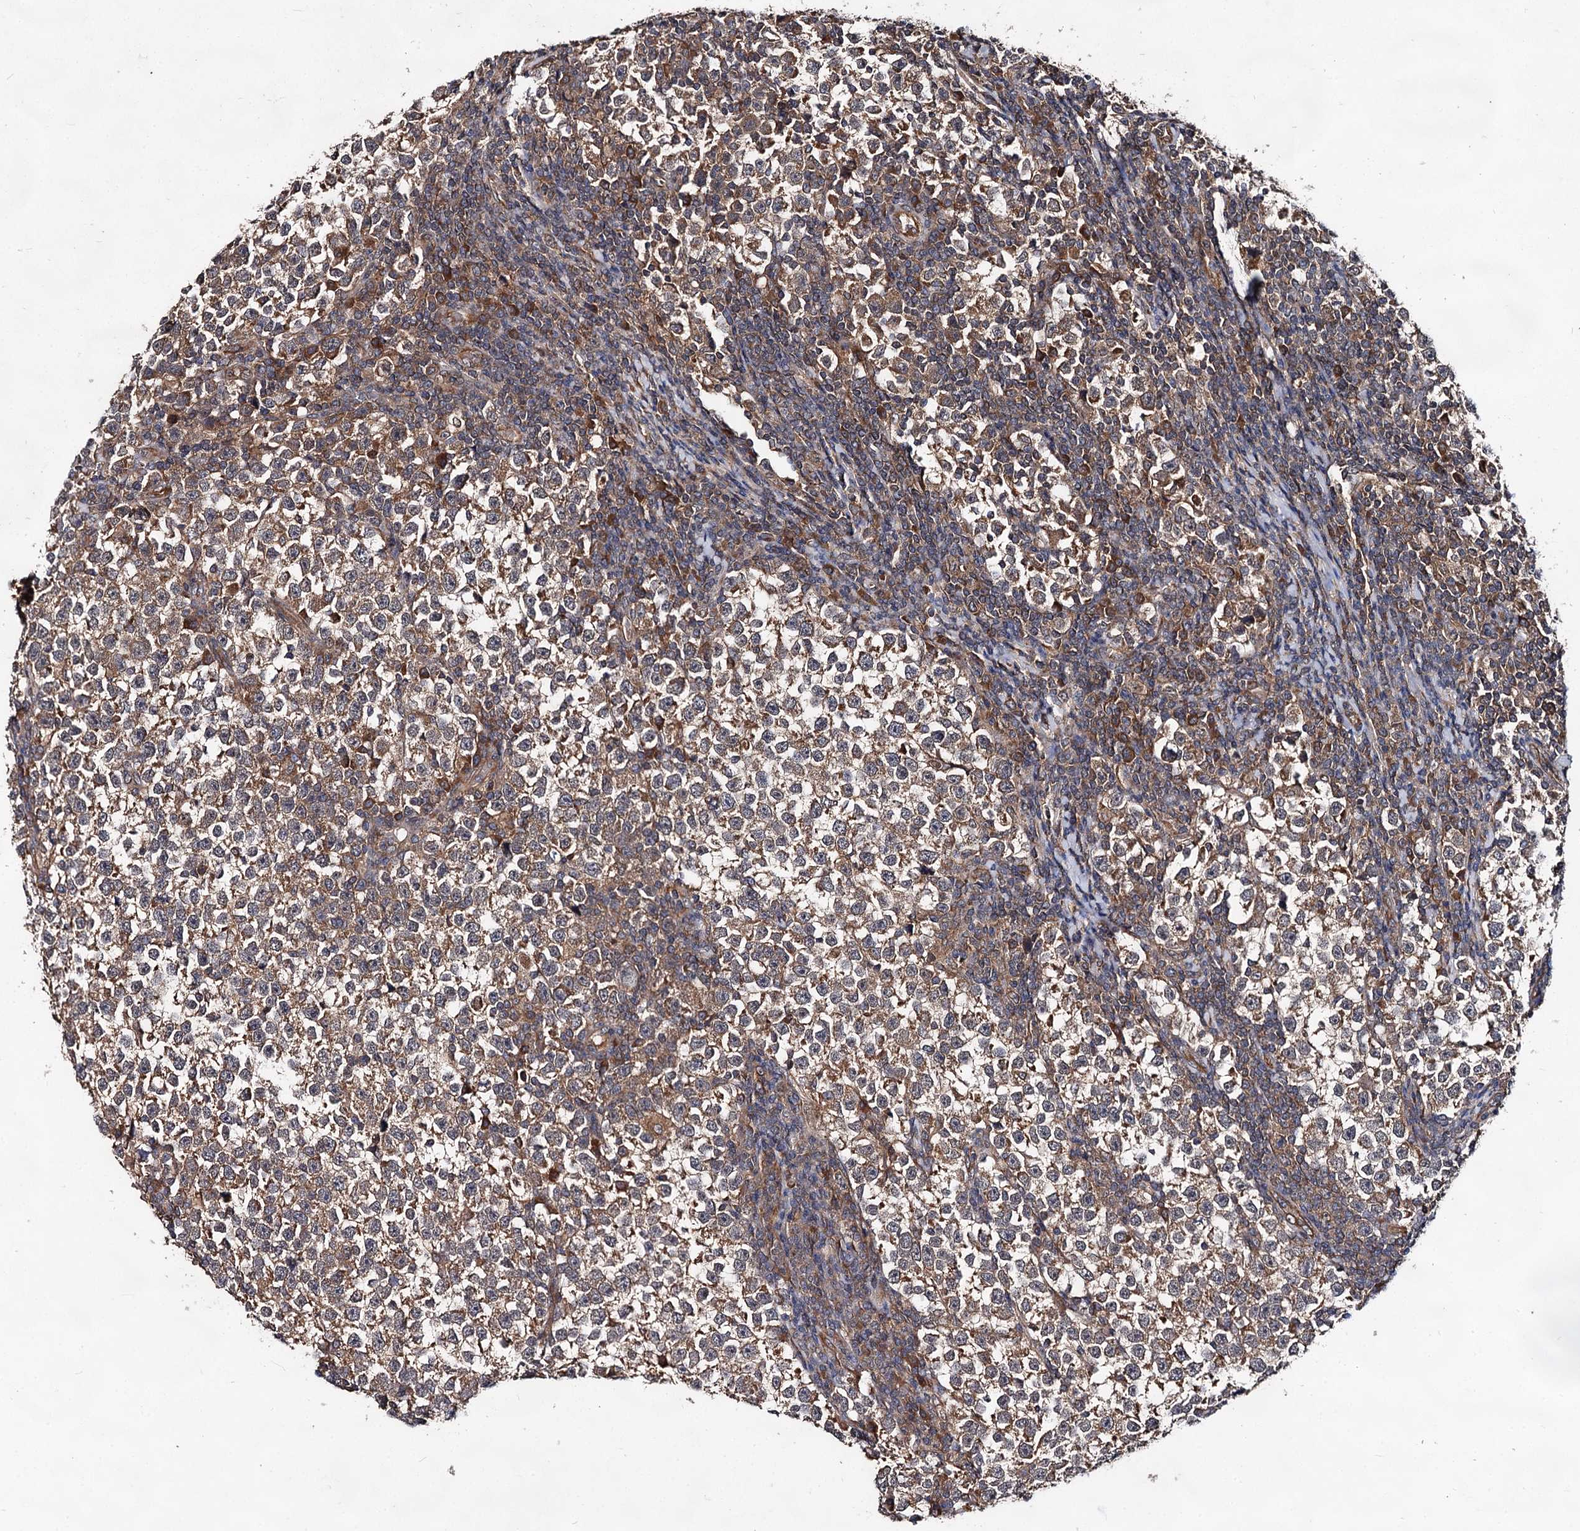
{"staining": {"intensity": "moderate", "quantity": ">75%", "location": "cytoplasmic/membranous"}, "tissue": "testis cancer", "cell_type": "Tumor cells", "image_type": "cancer", "snomed": [{"axis": "morphology", "description": "Normal tissue, NOS"}, {"axis": "morphology", "description": "Seminoma, NOS"}, {"axis": "topography", "description": "Testis"}], "caption": "Testis seminoma stained with a protein marker shows moderate staining in tumor cells.", "gene": "TEX9", "patient": {"sex": "male", "age": 43}}